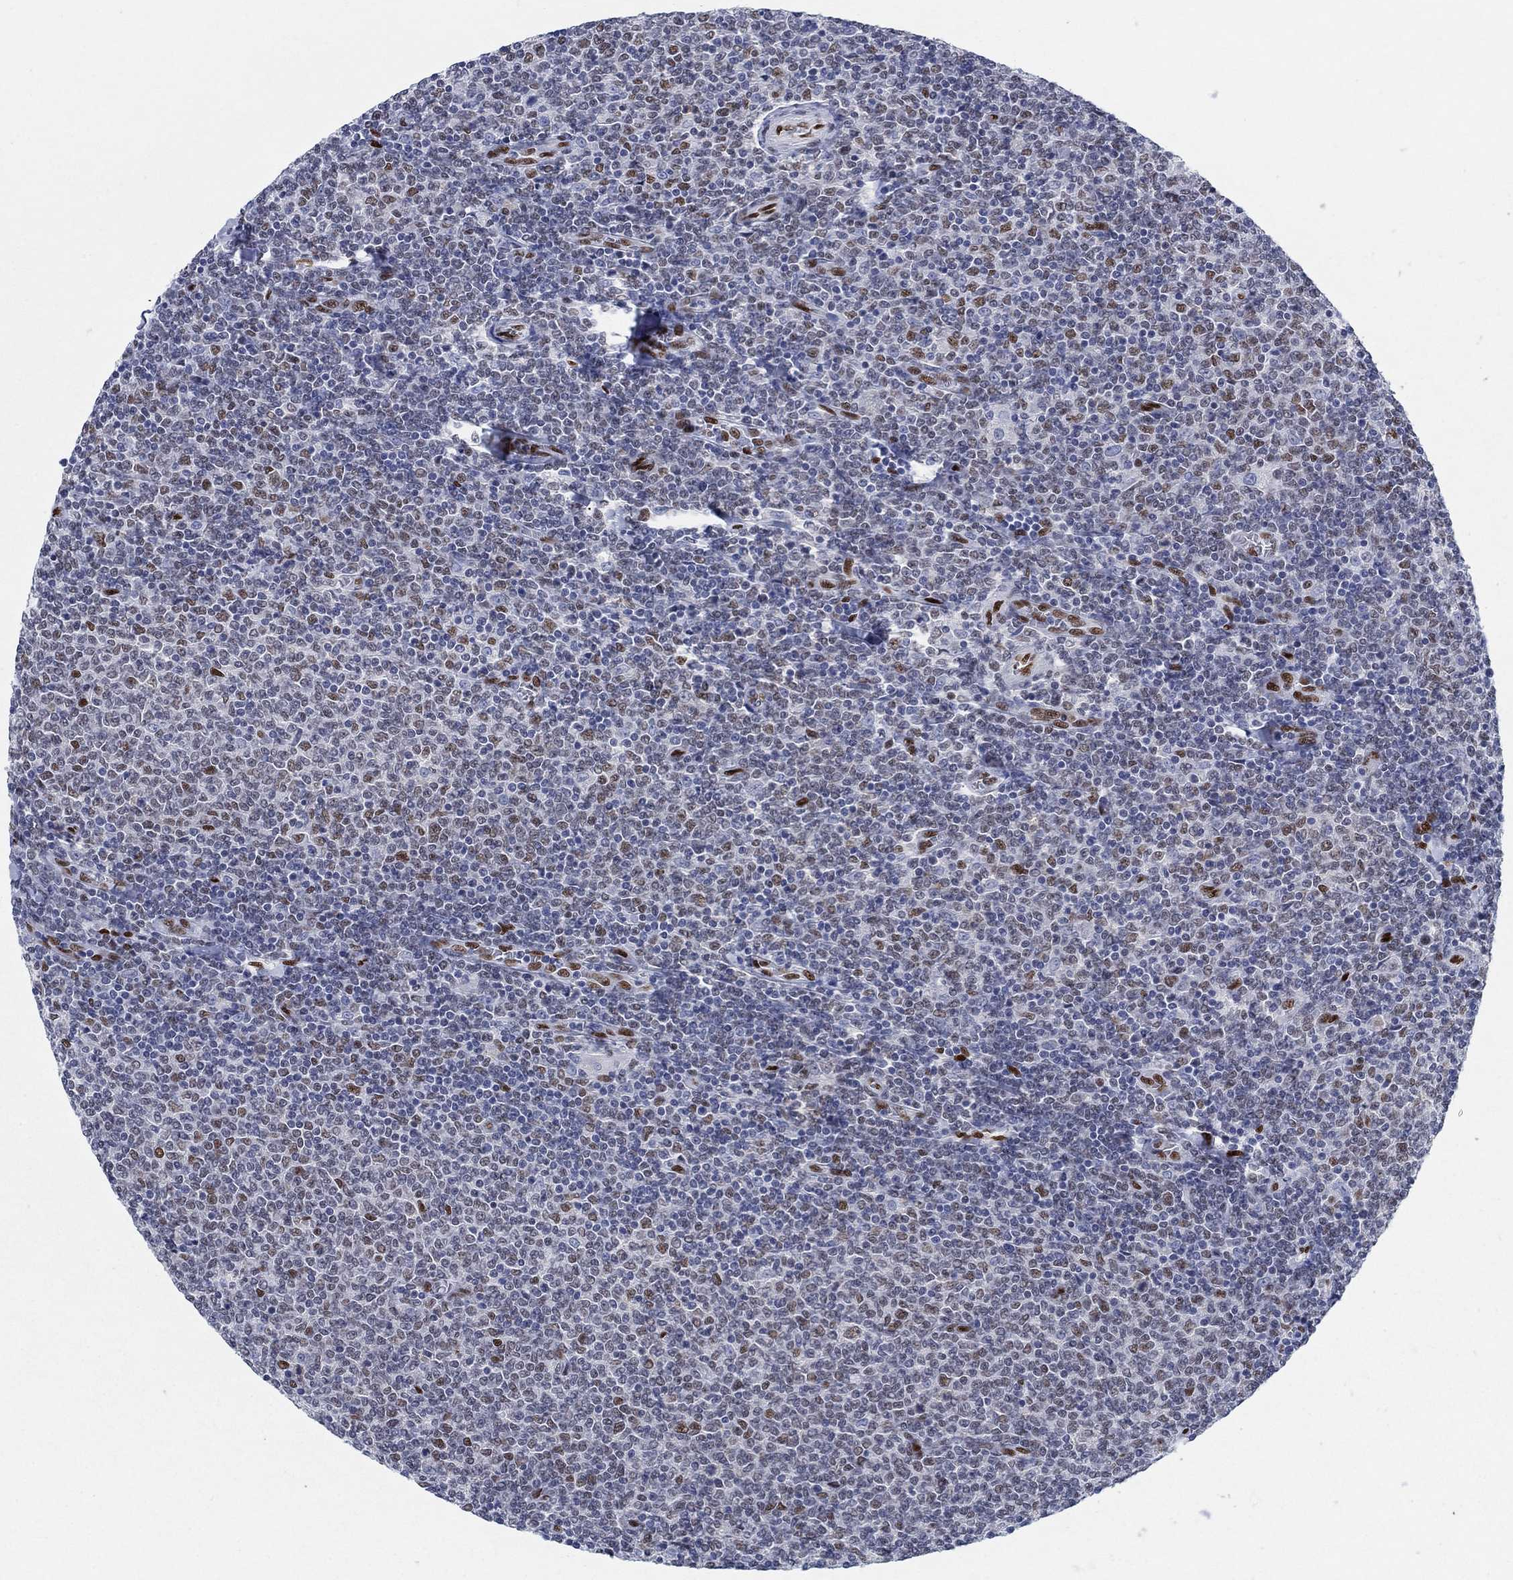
{"staining": {"intensity": "moderate", "quantity": "<25%", "location": "nuclear"}, "tissue": "lymphoma", "cell_type": "Tumor cells", "image_type": "cancer", "snomed": [{"axis": "morphology", "description": "Malignant lymphoma, non-Hodgkin's type, Low grade"}, {"axis": "topography", "description": "Lymph node"}], "caption": "Immunohistochemical staining of lymphoma demonstrates low levels of moderate nuclear positivity in approximately <25% of tumor cells.", "gene": "ZEB1", "patient": {"sex": "male", "age": 52}}